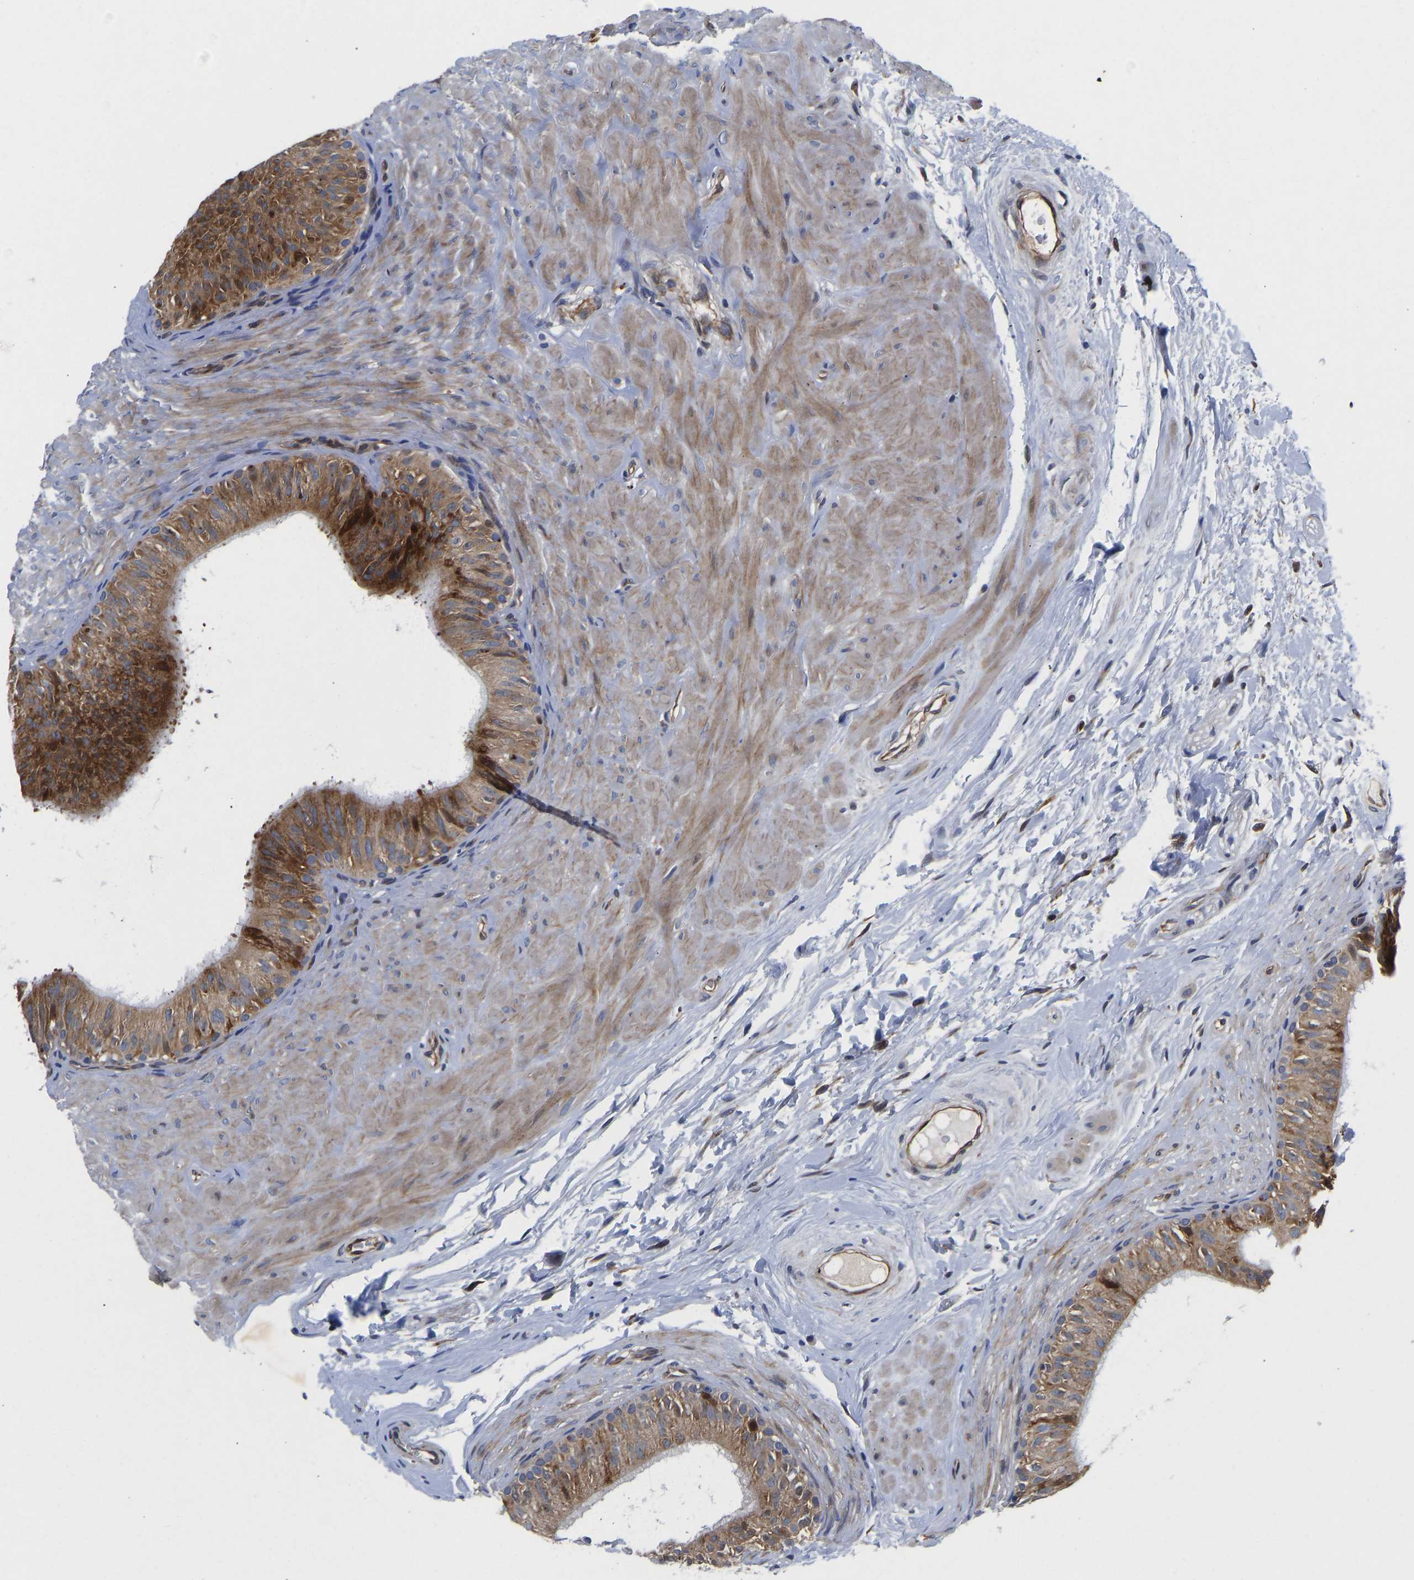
{"staining": {"intensity": "moderate", "quantity": ">75%", "location": "cytoplasmic/membranous"}, "tissue": "epididymis", "cell_type": "Glandular cells", "image_type": "normal", "snomed": [{"axis": "morphology", "description": "Normal tissue, NOS"}, {"axis": "topography", "description": "Epididymis"}], "caption": "This image shows IHC staining of normal human epididymis, with medium moderate cytoplasmic/membranous staining in about >75% of glandular cells.", "gene": "TMEM38B", "patient": {"sex": "male", "age": 34}}